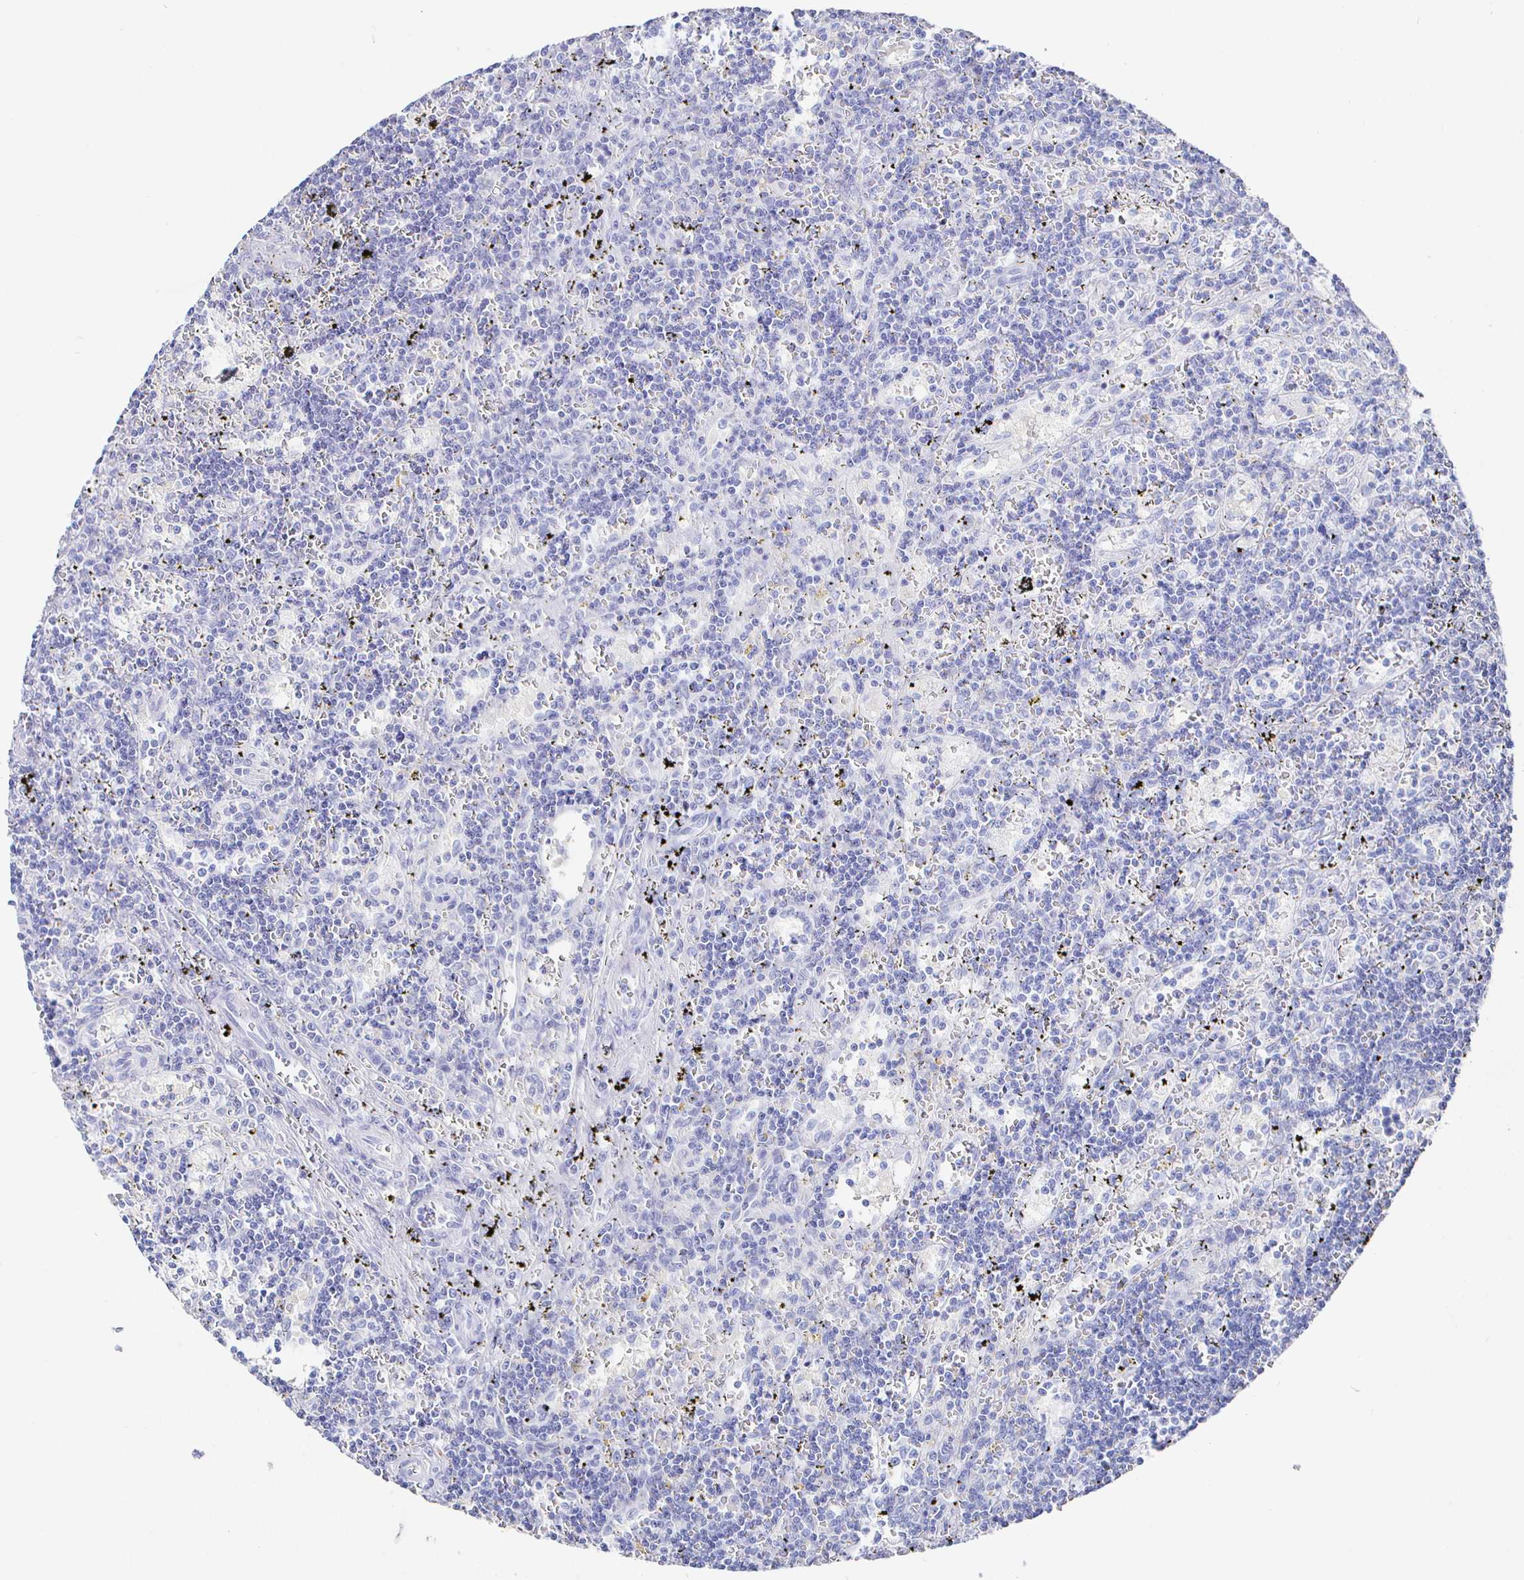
{"staining": {"intensity": "negative", "quantity": "none", "location": "none"}, "tissue": "lymphoma", "cell_type": "Tumor cells", "image_type": "cancer", "snomed": [{"axis": "morphology", "description": "Malignant lymphoma, non-Hodgkin's type, Low grade"}, {"axis": "topography", "description": "Spleen"}], "caption": "IHC image of neoplastic tissue: lymphoma stained with DAB (3,3'-diaminobenzidine) exhibits no significant protein expression in tumor cells.", "gene": "CLCA1", "patient": {"sex": "male", "age": 60}}